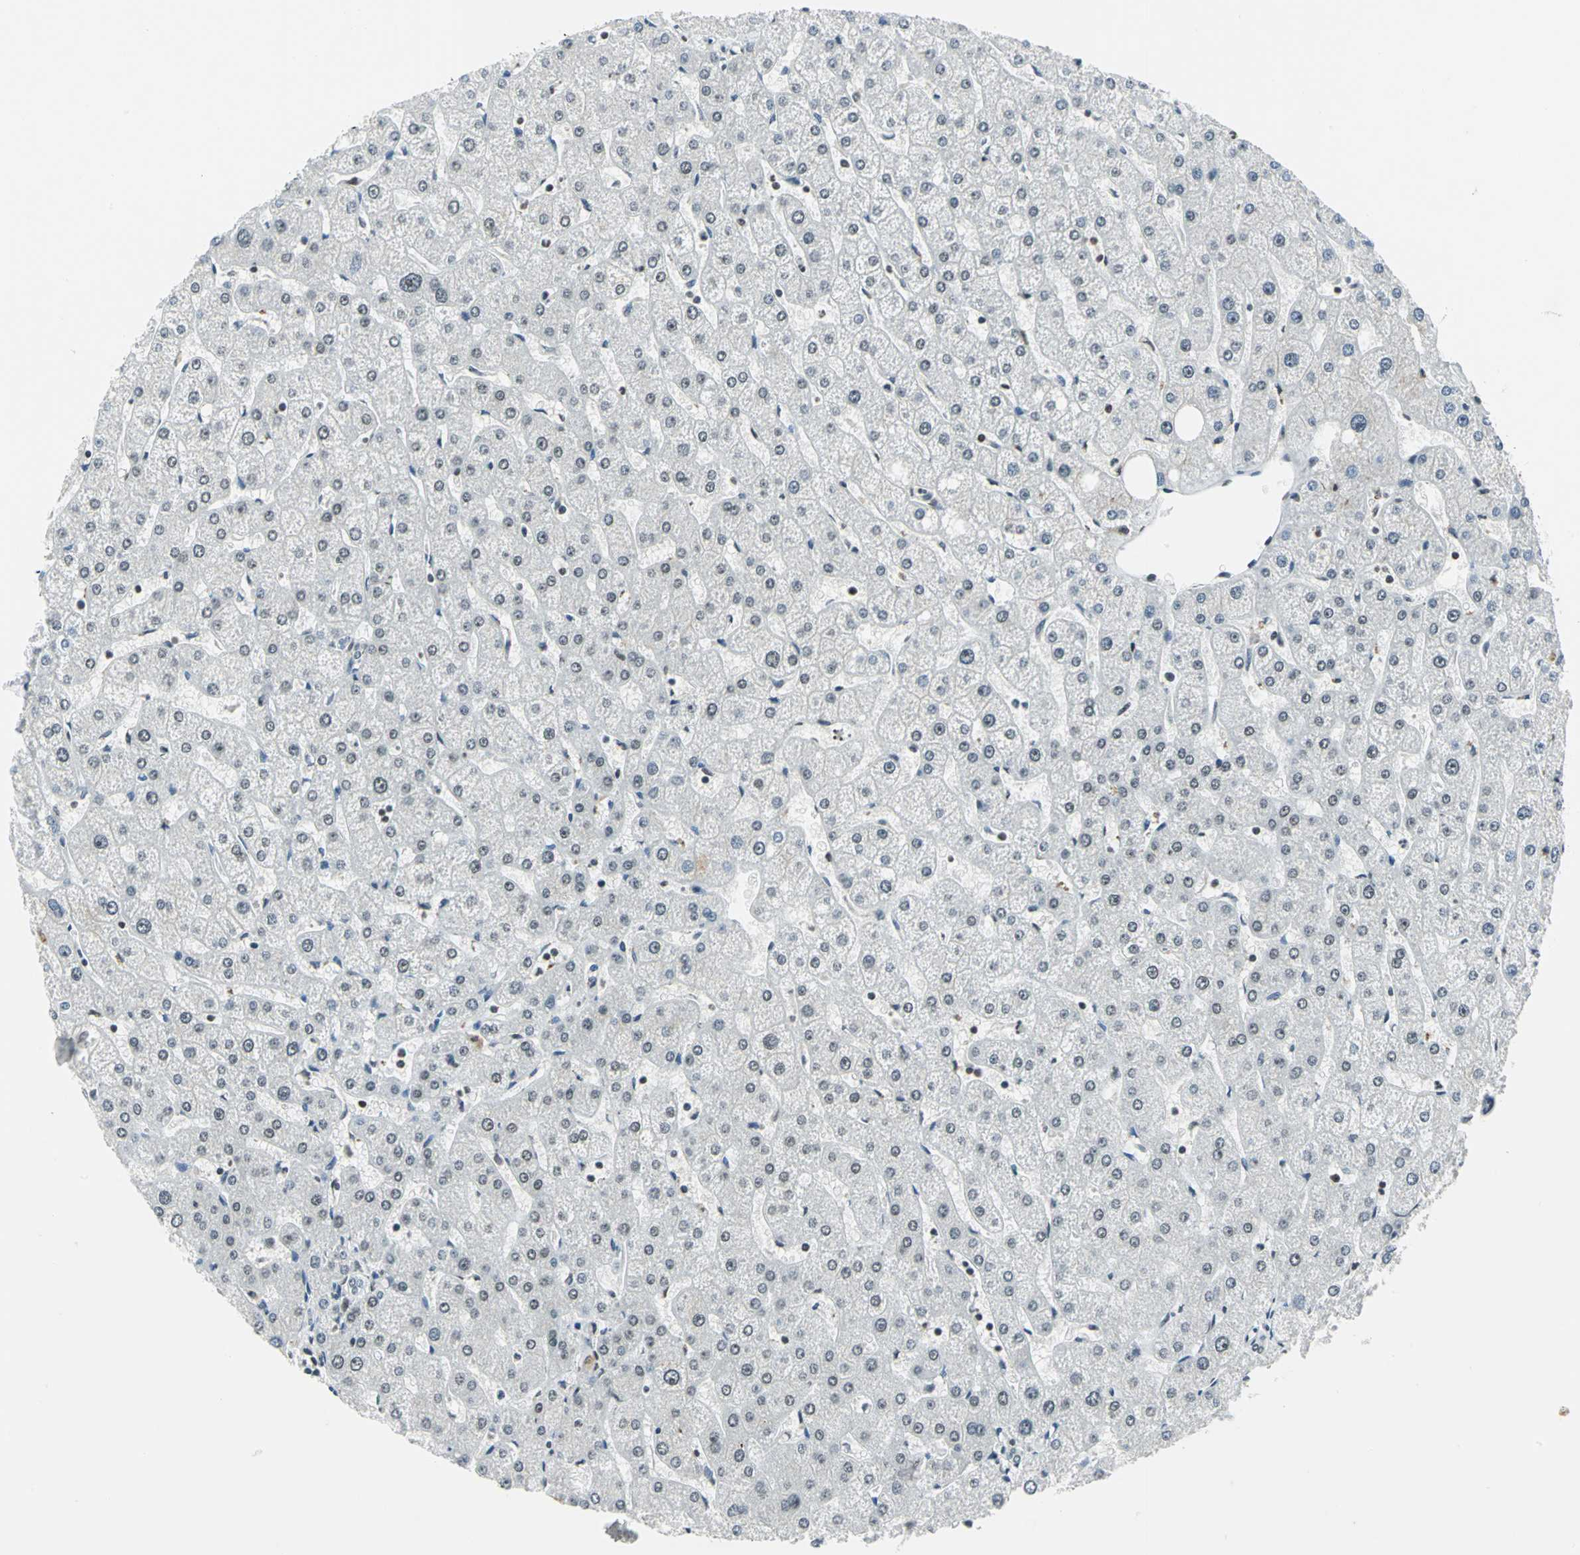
{"staining": {"intensity": "weak", "quantity": ">75%", "location": "nuclear"}, "tissue": "liver", "cell_type": "Cholangiocytes", "image_type": "normal", "snomed": [{"axis": "morphology", "description": "Normal tissue, NOS"}, {"axis": "topography", "description": "Liver"}], "caption": "There is low levels of weak nuclear positivity in cholangiocytes of benign liver, as demonstrated by immunohistochemical staining (brown color).", "gene": "MCM4", "patient": {"sex": "male", "age": 67}}